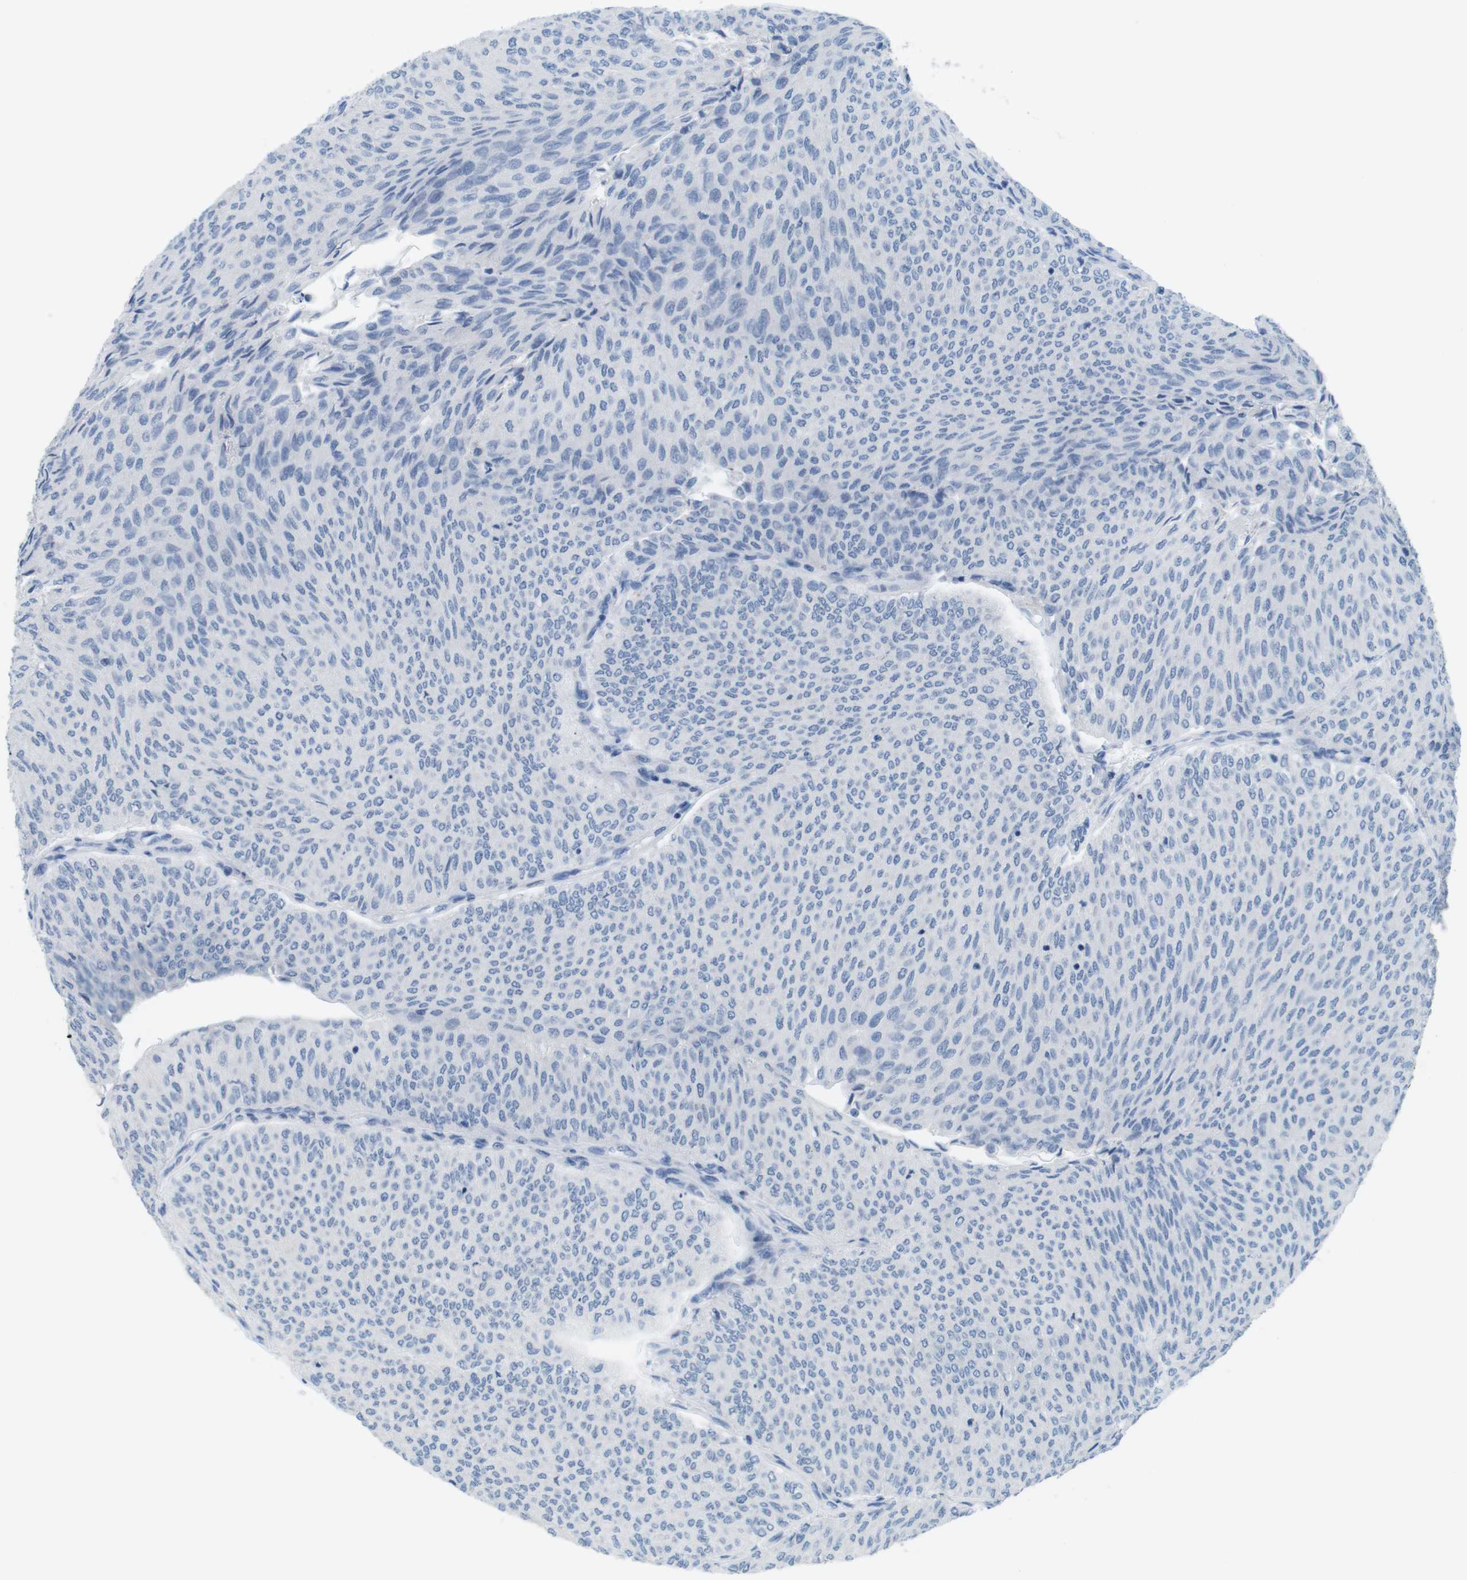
{"staining": {"intensity": "negative", "quantity": "none", "location": "none"}, "tissue": "urothelial cancer", "cell_type": "Tumor cells", "image_type": "cancer", "snomed": [{"axis": "morphology", "description": "Urothelial carcinoma, Low grade"}, {"axis": "topography", "description": "Urinary bladder"}], "caption": "Urothelial carcinoma (low-grade) stained for a protein using IHC demonstrates no positivity tumor cells.", "gene": "MYH9", "patient": {"sex": "male", "age": 78}}